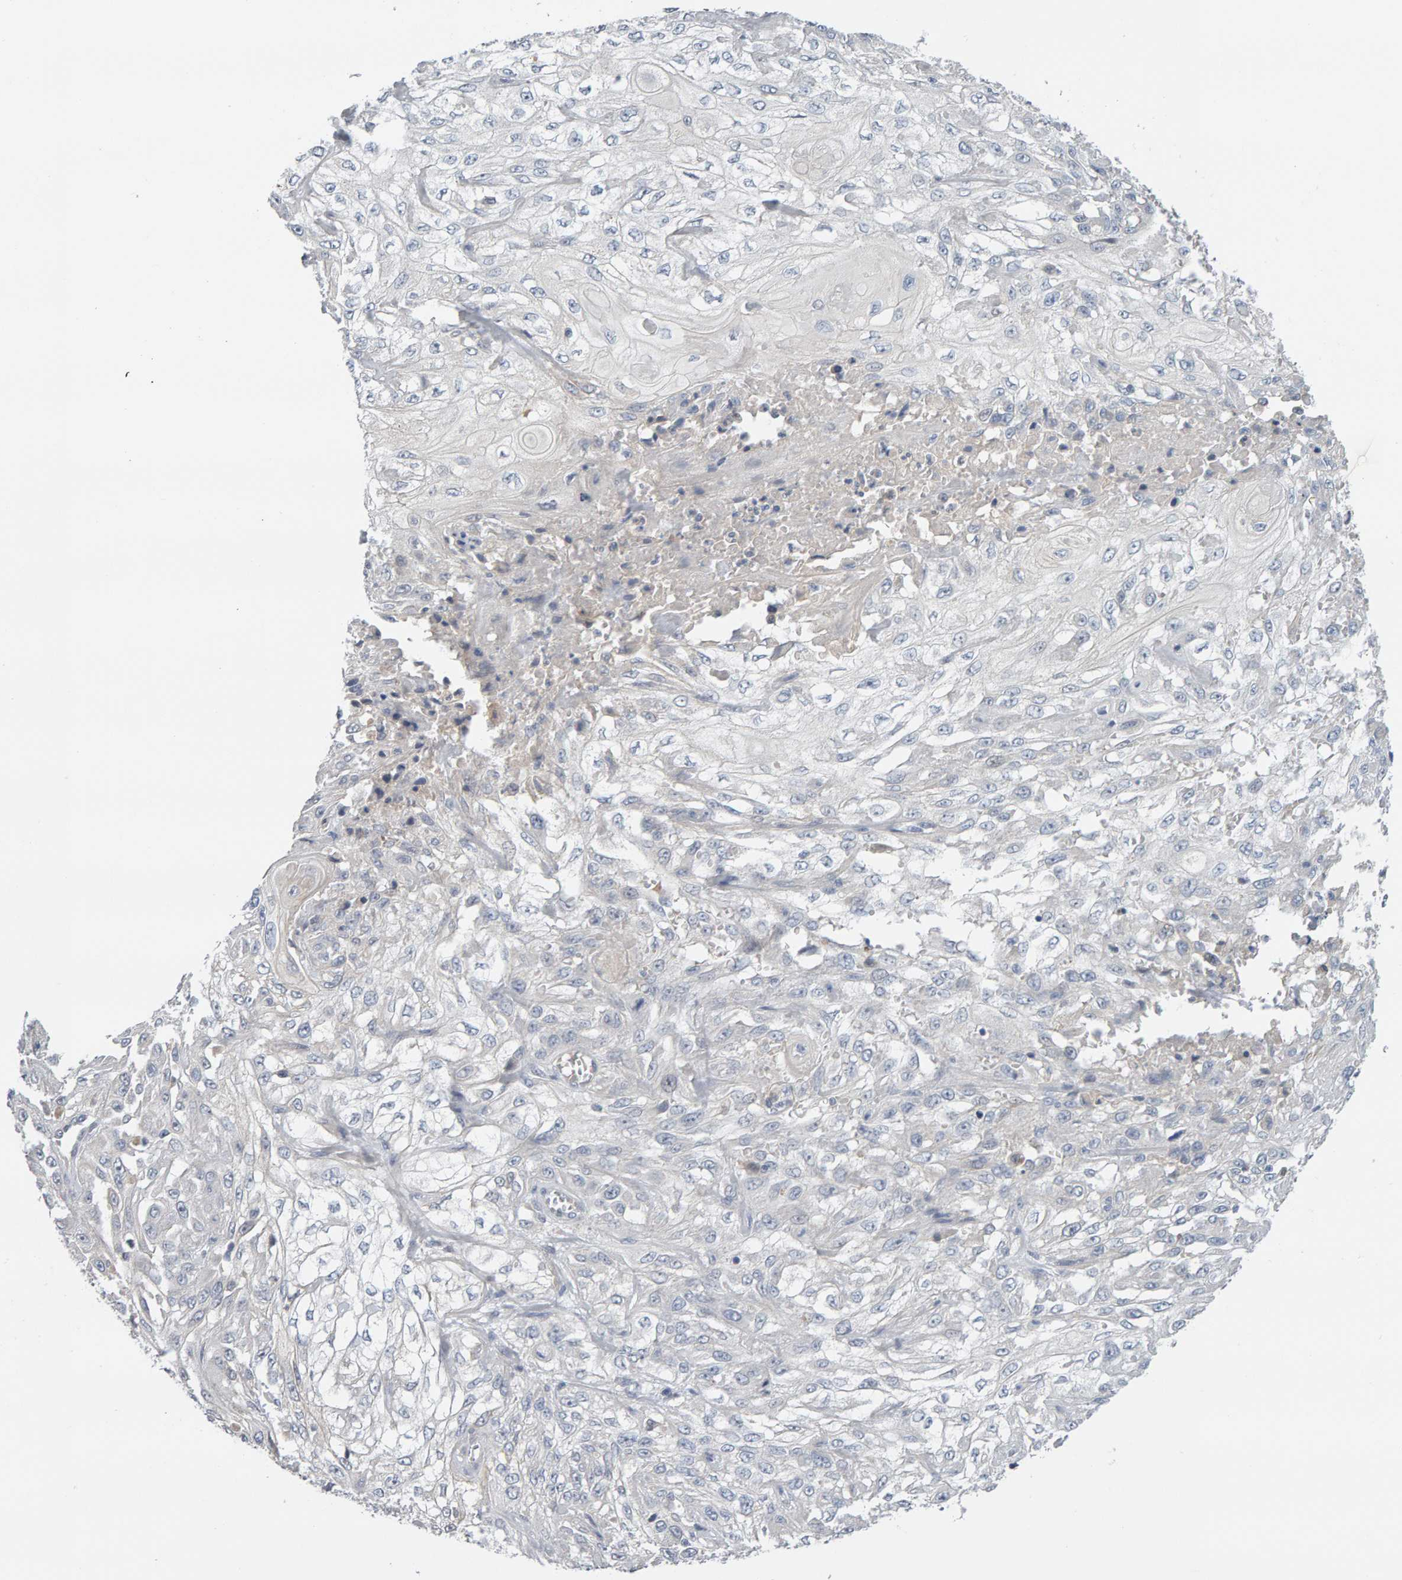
{"staining": {"intensity": "negative", "quantity": "none", "location": "none"}, "tissue": "skin cancer", "cell_type": "Tumor cells", "image_type": "cancer", "snomed": [{"axis": "morphology", "description": "Squamous cell carcinoma, NOS"}, {"axis": "morphology", "description": "Squamous cell carcinoma, metastatic, NOS"}, {"axis": "topography", "description": "Skin"}, {"axis": "topography", "description": "Lymph node"}], "caption": "Tumor cells are negative for brown protein staining in metastatic squamous cell carcinoma (skin).", "gene": "GFUS", "patient": {"sex": "male", "age": 75}}